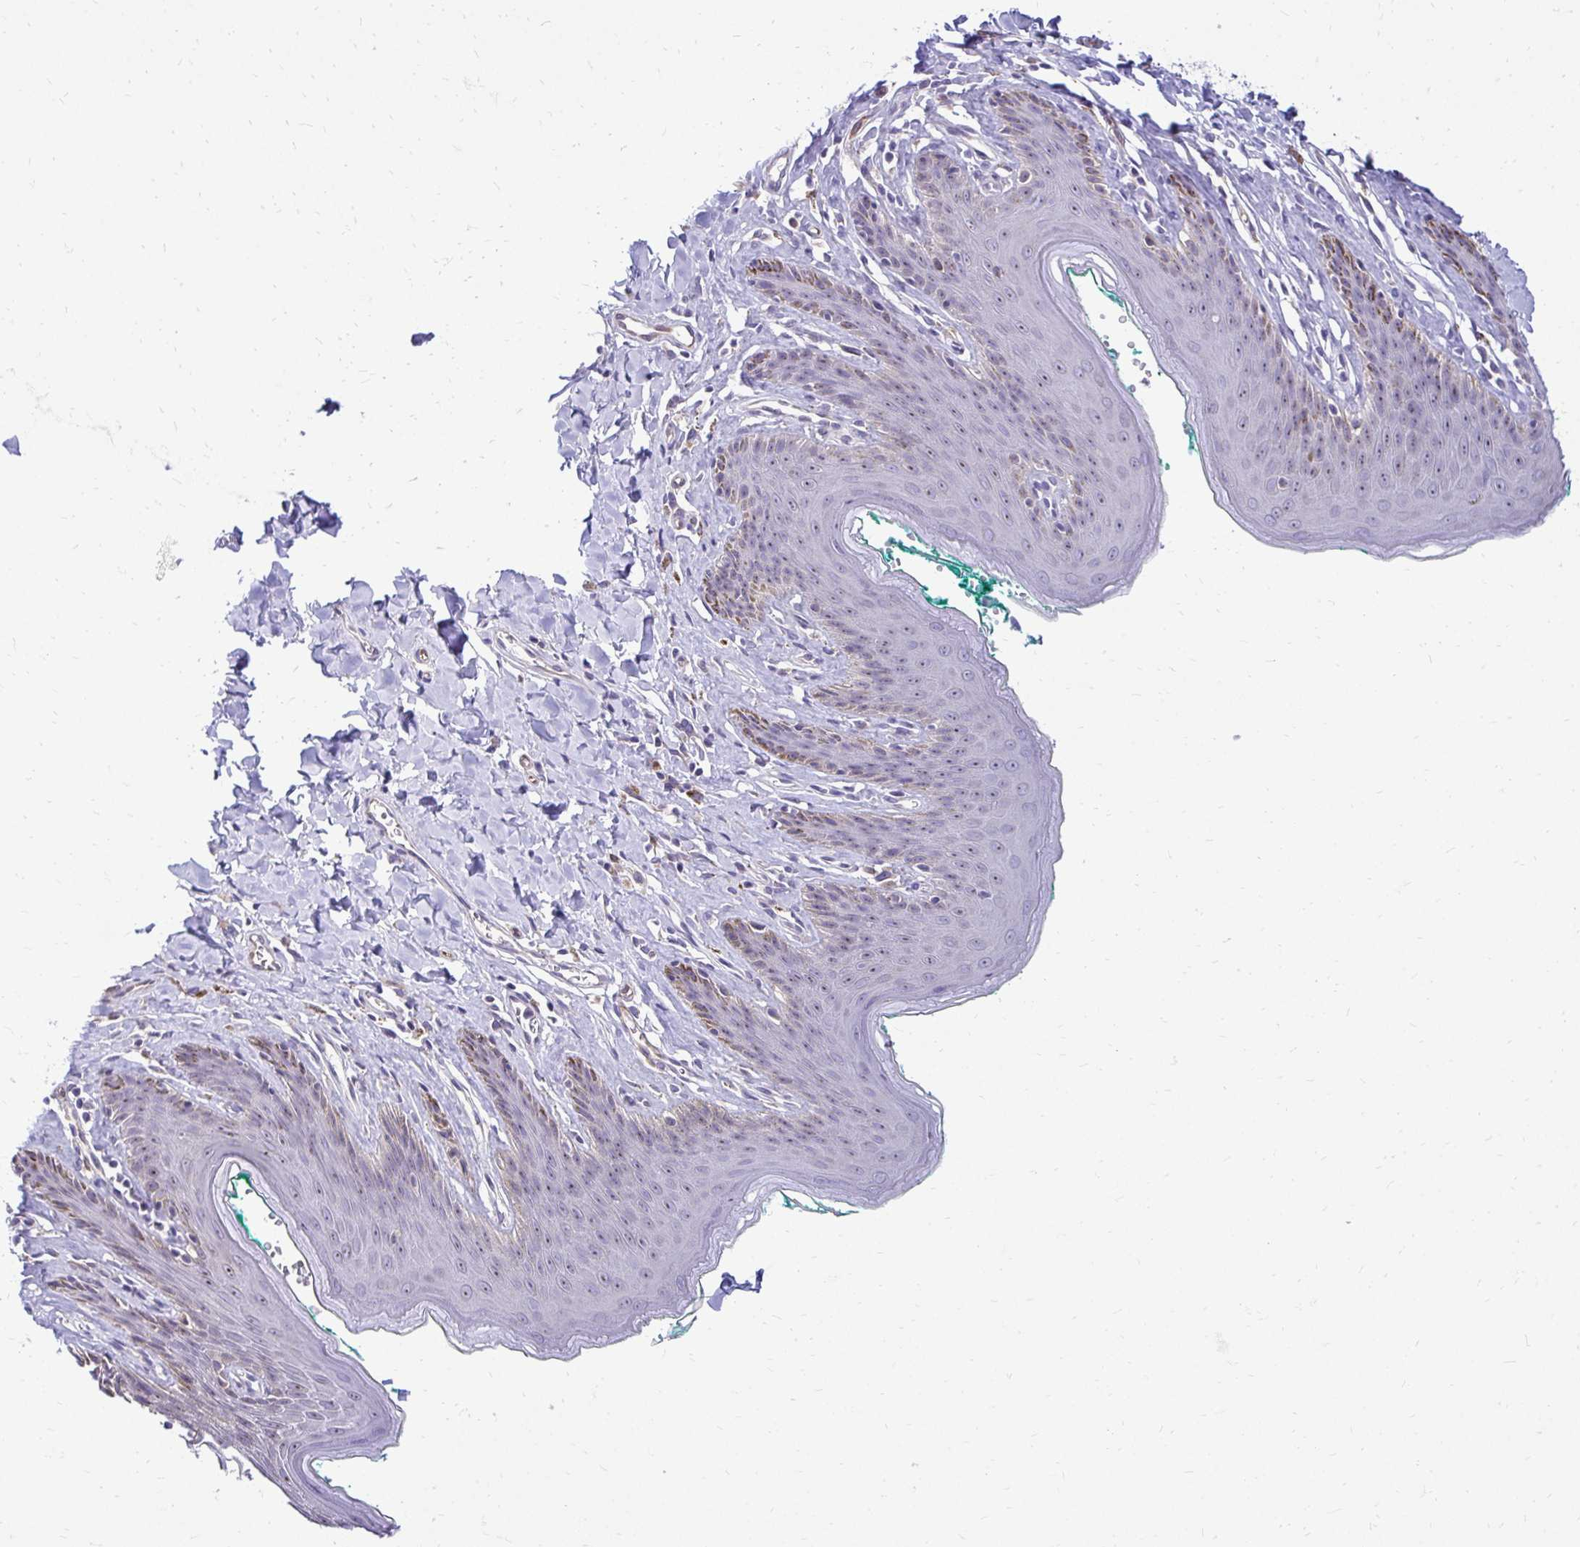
{"staining": {"intensity": "weak", "quantity": "25%-75%", "location": "nuclear"}, "tissue": "skin", "cell_type": "Epidermal cells", "image_type": "normal", "snomed": [{"axis": "morphology", "description": "Normal tissue, NOS"}, {"axis": "topography", "description": "Vulva"}, {"axis": "topography", "description": "Peripheral nerve tissue"}], "caption": "Immunohistochemistry (IHC) (DAB (3,3'-diaminobenzidine)) staining of normal human skin reveals weak nuclear protein staining in approximately 25%-75% of epidermal cells. (Stains: DAB in brown, nuclei in blue, Microscopy: brightfield microscopy at high magnification).", "gene": "NIFK", "patient": {"sex": "female", "age": 66}}